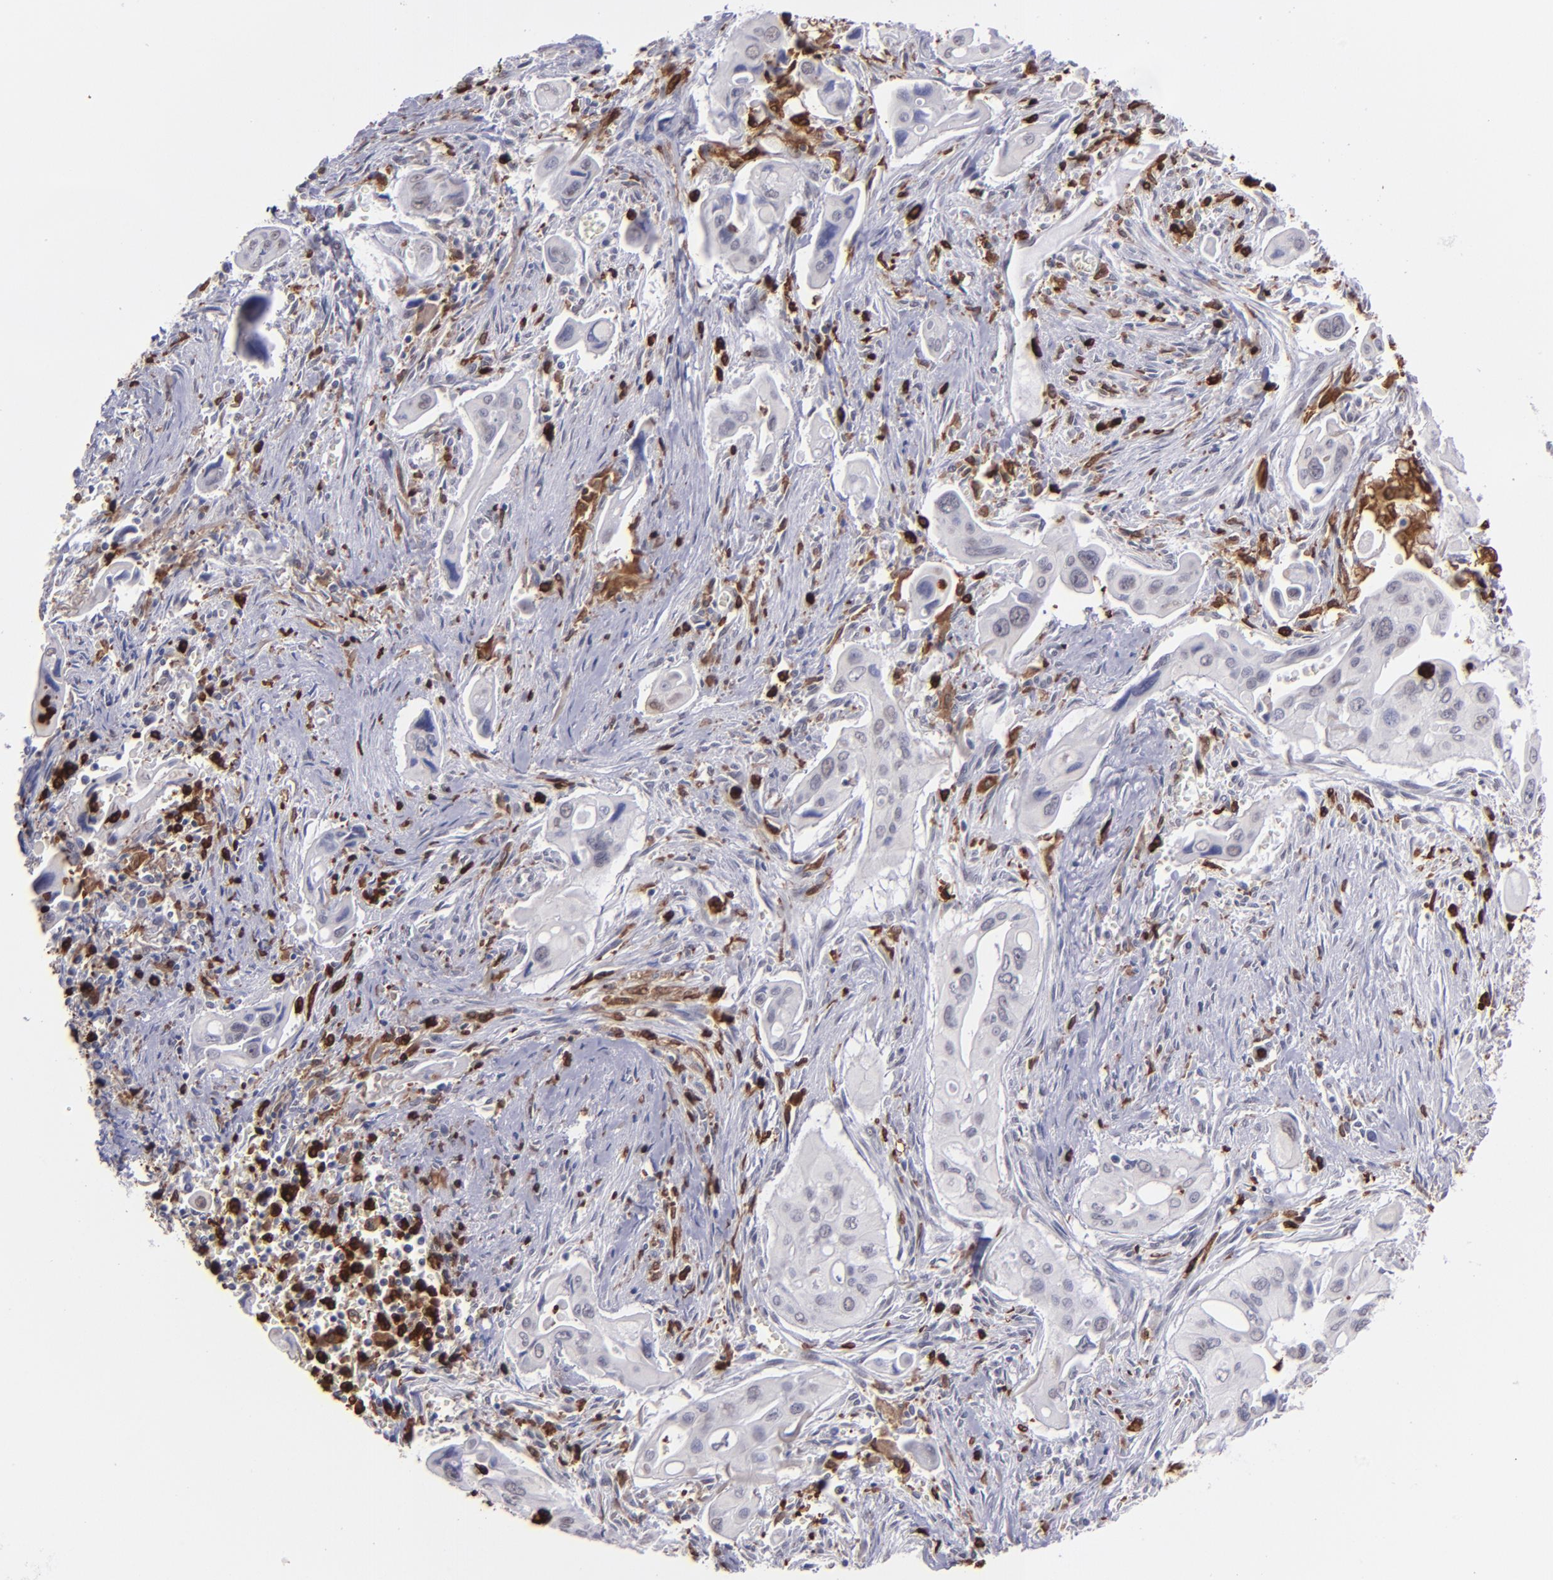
{"staining": {"intensity": "negative", "quantity": "none", "location": "none"}, "tissue": "pancreatic cancer", "cell_type": "Tumor cells", "image_type": "cancer", "snomed": [{"axis": "morphology", "description": "Adenocarcinoma, NOS"}, {"axis": "topography", "description": "Pancreas"}], "caption": "A high-resolution image shows IHC staining of pancreatic adenocarcinoma, which demonstrates no significant staining in tumor cells.", "gene": "NCF2", "patient": {"sex": "male", "age": 77}}